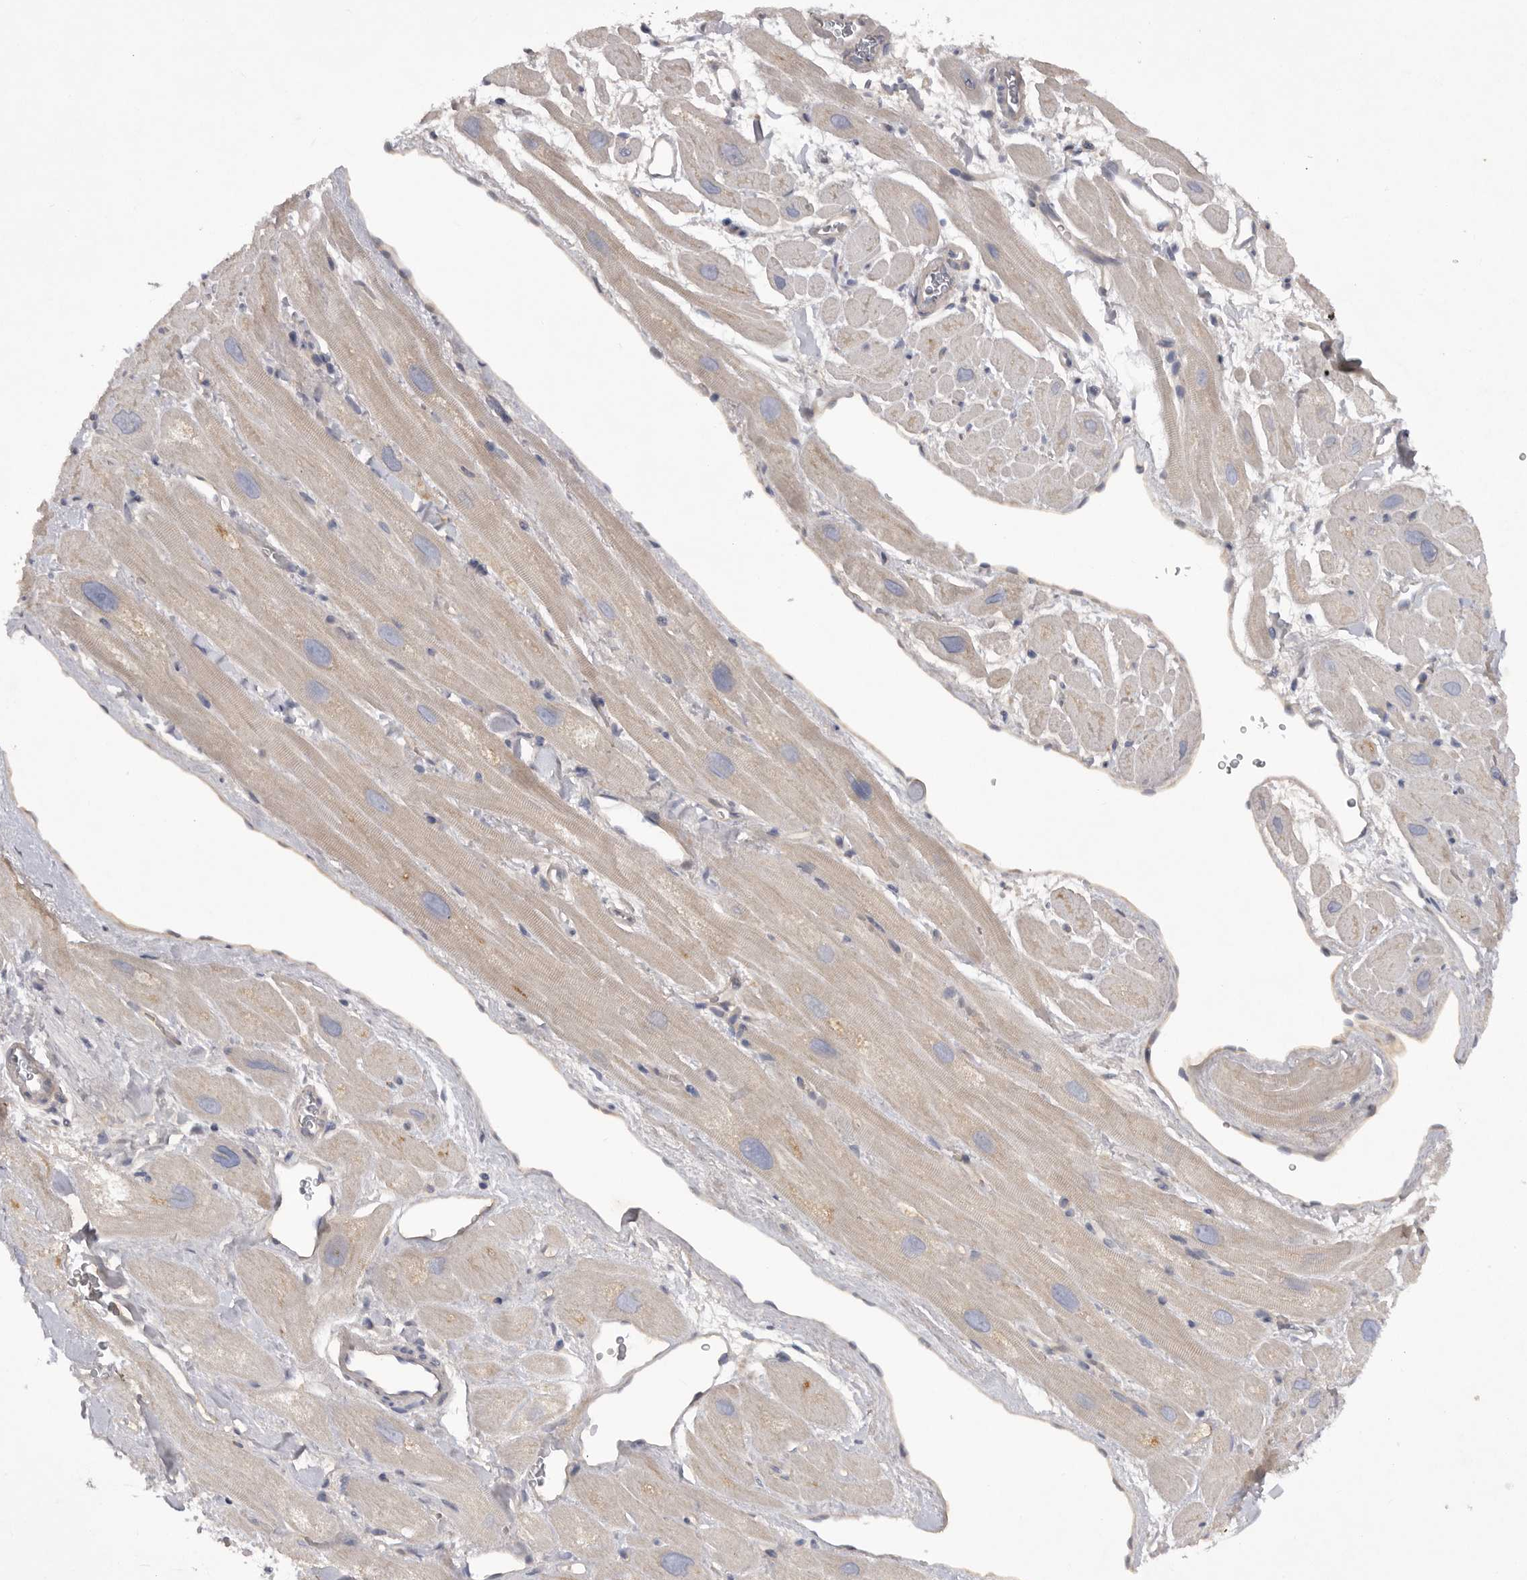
{"staining": {"intensity": "moderate", "quantity": "<25%", "location": "cytoplasmic/membranous"}, "tissue": "heart muscle", "cell_type": "Cardiomyocytes", "image_type": "normal", "snomed": [{"axis": "morphology", "description": "Normal tissue, NOS"}, {"axis": "topography", "description": "Heart"}], "caption": "A brown stain labels moderate cytoplasmic/membranous positivity of a protein in cardiomyocytes of normal human heart muscle.", "gene": "DHDDS", "patient": {"sex": "male", "age": 49}}